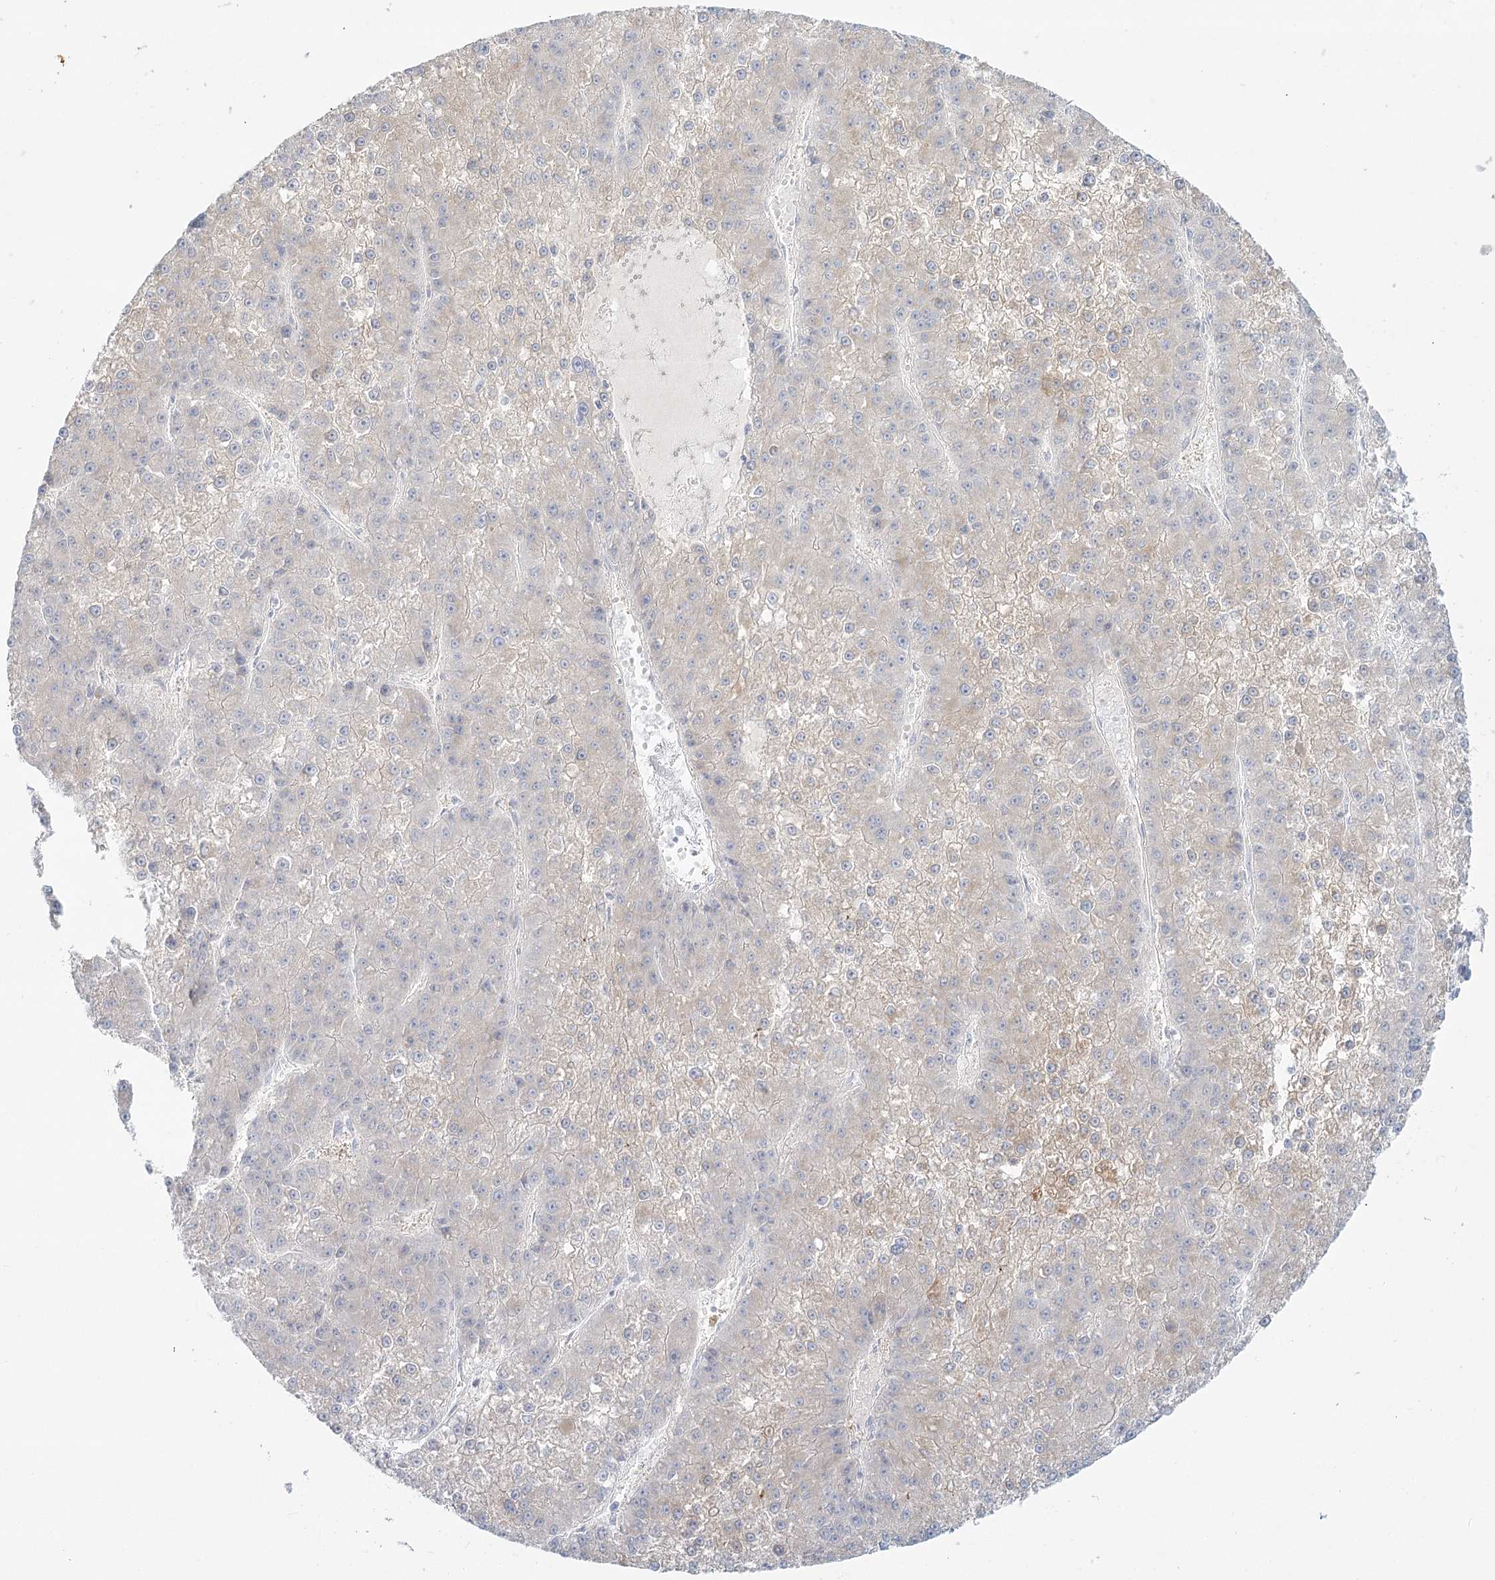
{"staining": {"intensity": "negative", "quantity": "none", "location": "none"}, "tissue": "liver cancer", "cell_type": "Tumor cells", "image_type": "cancer", "snomed": [{"axis": "morphology", "description": "Carcinoma, Hepatocellular, NOS"}, {"axis": "topography", "description": "Liver"}], "caption": "DAB (3,3'-diaminobenzidine) immunohistochemical staining of human liver cancer displays no significant expression in tumor cells. (Brightfield microscopy of DAB immunohistochemistry at high magnification).", "gene": "DMGDH", "patient": {"sex": "female", "age": 73}}